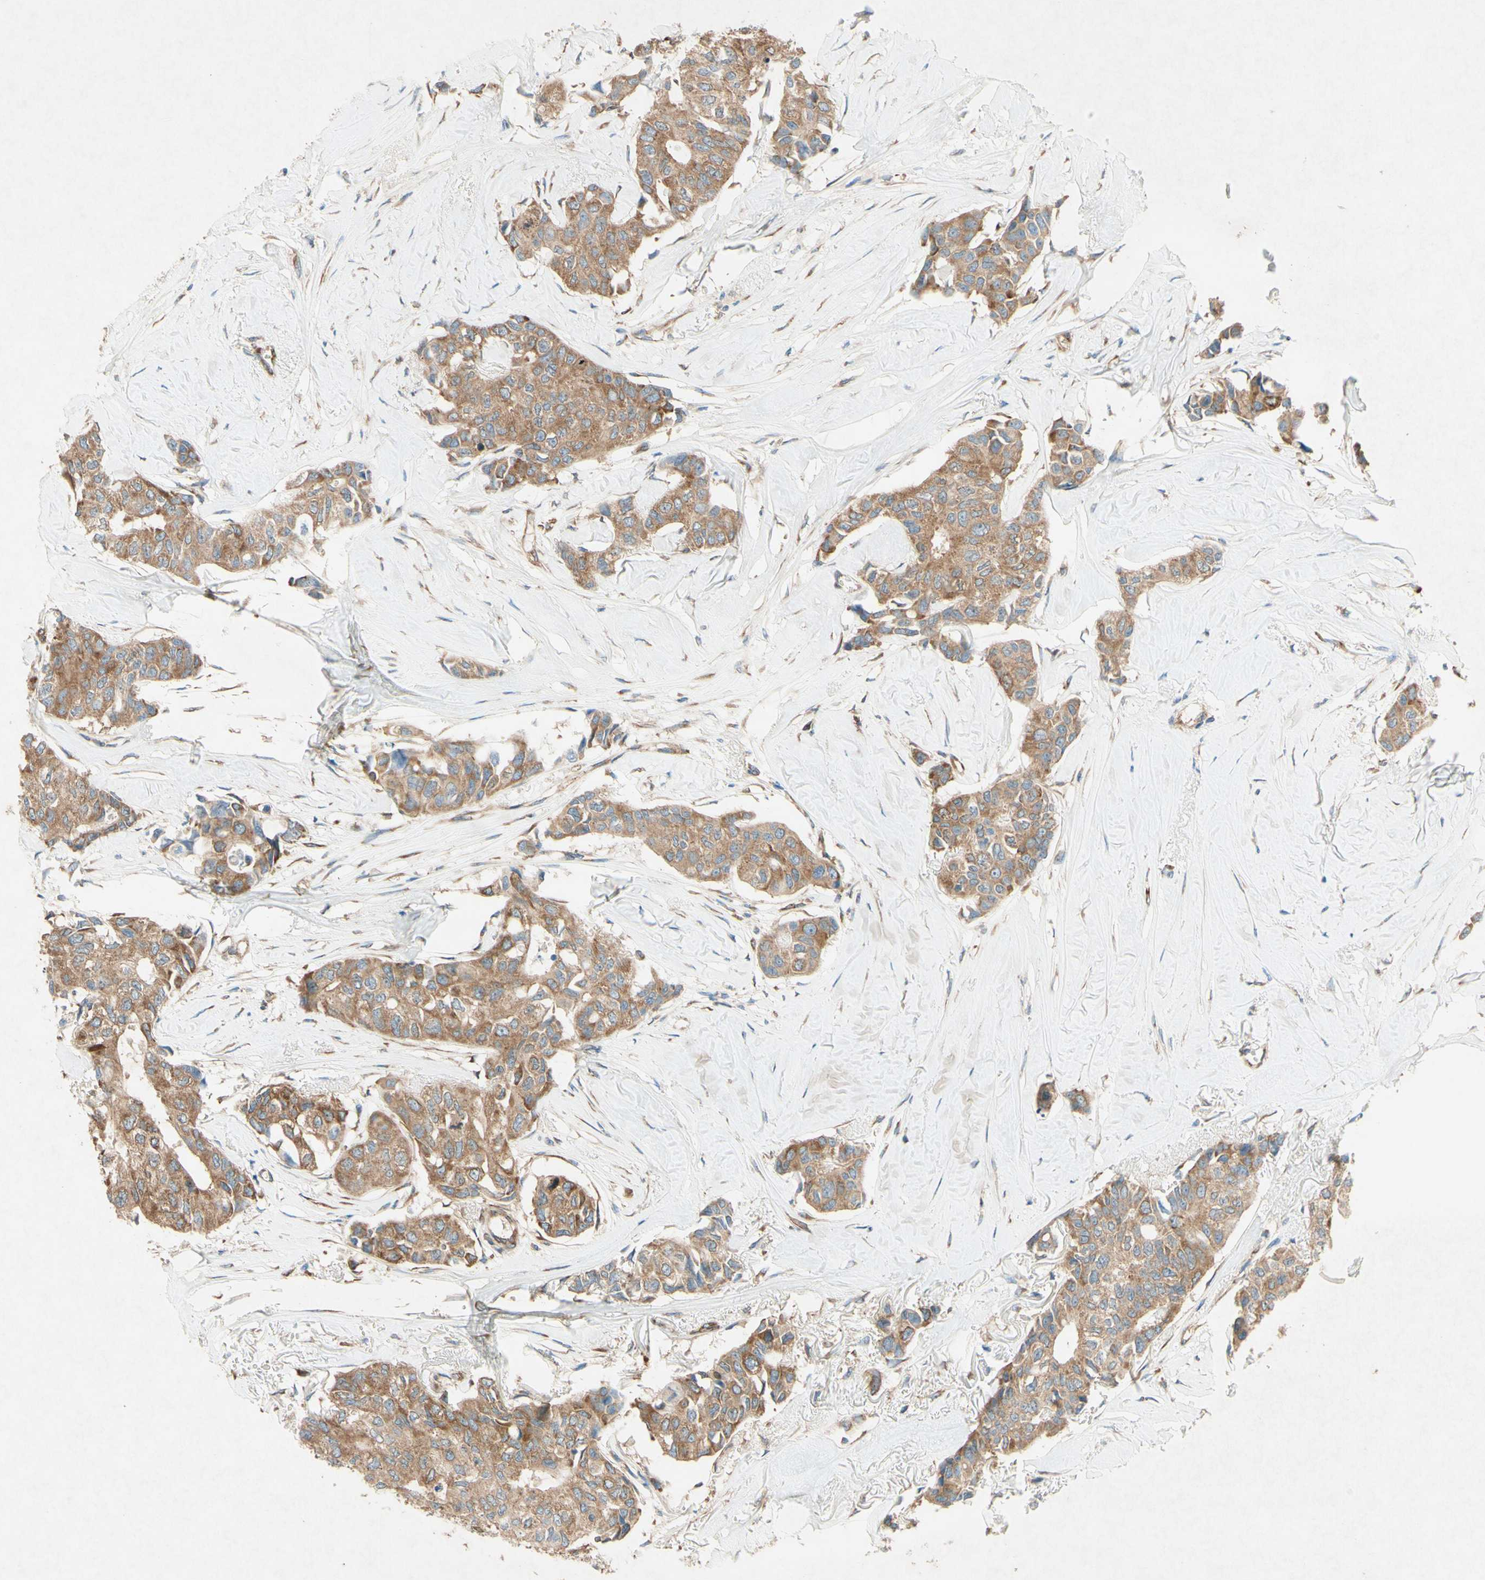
{"staining": {"intensity": "moderate", "quantity": ">75%", "location": "cytoplasmic/membranous"}, "tissue": "breast cancer", "cell_type": "Tumor cells", "image_type": "cancer", "snomed": [{"axis": "morphology", "description": "Duct carcinoma"}, {"axis": "topography", "description": "Breast"}], "caption": "Immunohistochemical staining of invasive ductal carcinoma (breast) displays moderate cytoplasmic/membranous protein expression in about >75% of tumor cells.", "gene": "PABPC1", "patient": {"sex": "female", "age": 80}}